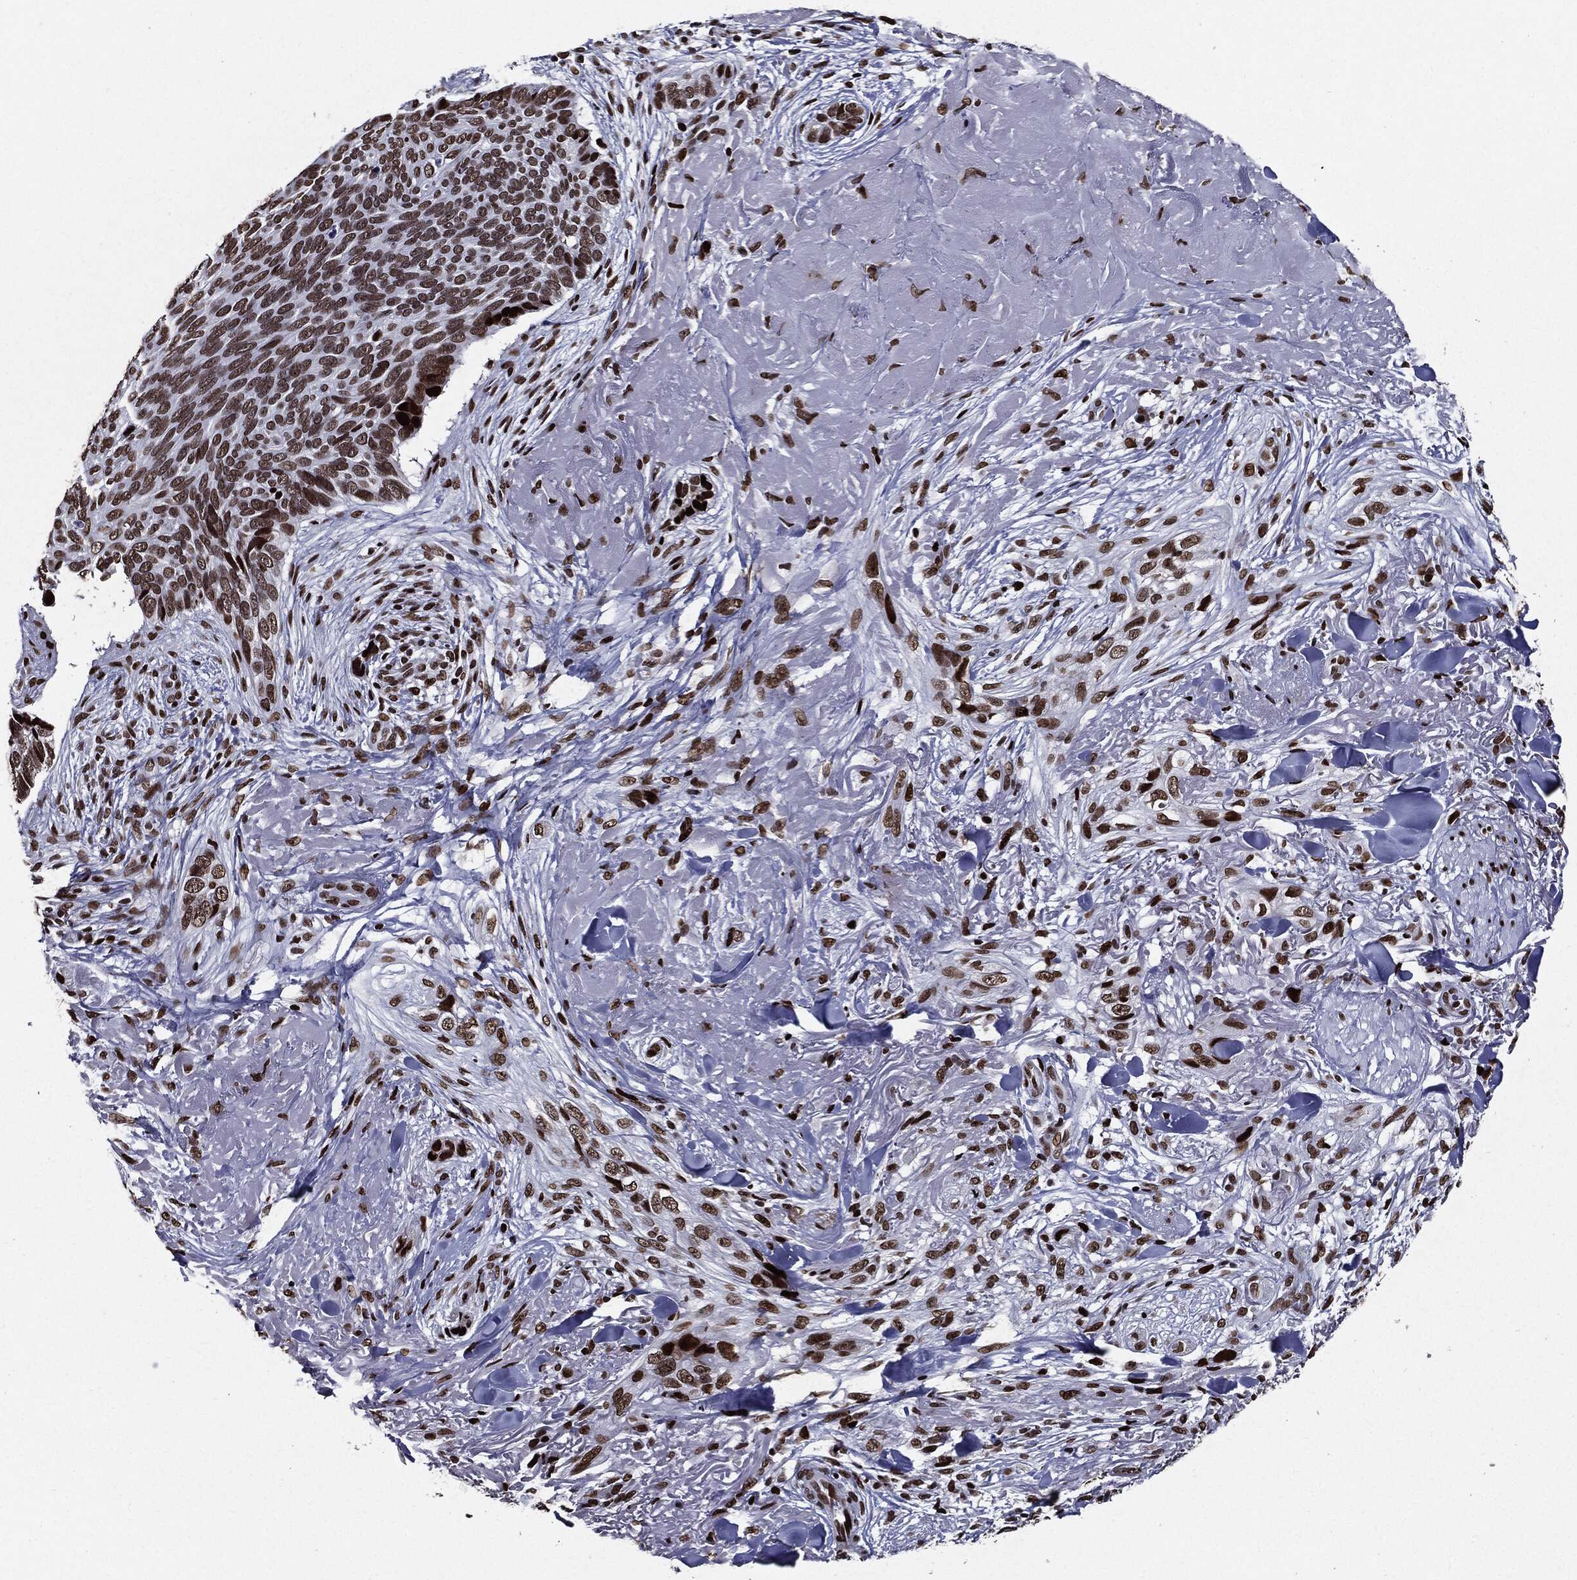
{"staining": {"intensity": "moderate", "quantity": ">75%", "location": "nuclear"}, "tissue": "skin cancer", "cell_type": "Tumor cells", "image_type": "cancer", "snomed": [{"axis": "morphology", "description": "Basal cell carcinoma"}, {"axis": "topography", "description": "Skin"}], "caption": "A high-resolution micrograph shows immunohistochemistry (IHC) staining of skin cancer (basal cell carcinoma), which exhibits moderate nuclear staining in about >75% of tumor cells.", "gene": "ZFP91", "patient": {"sex": "male", "age": 91}}